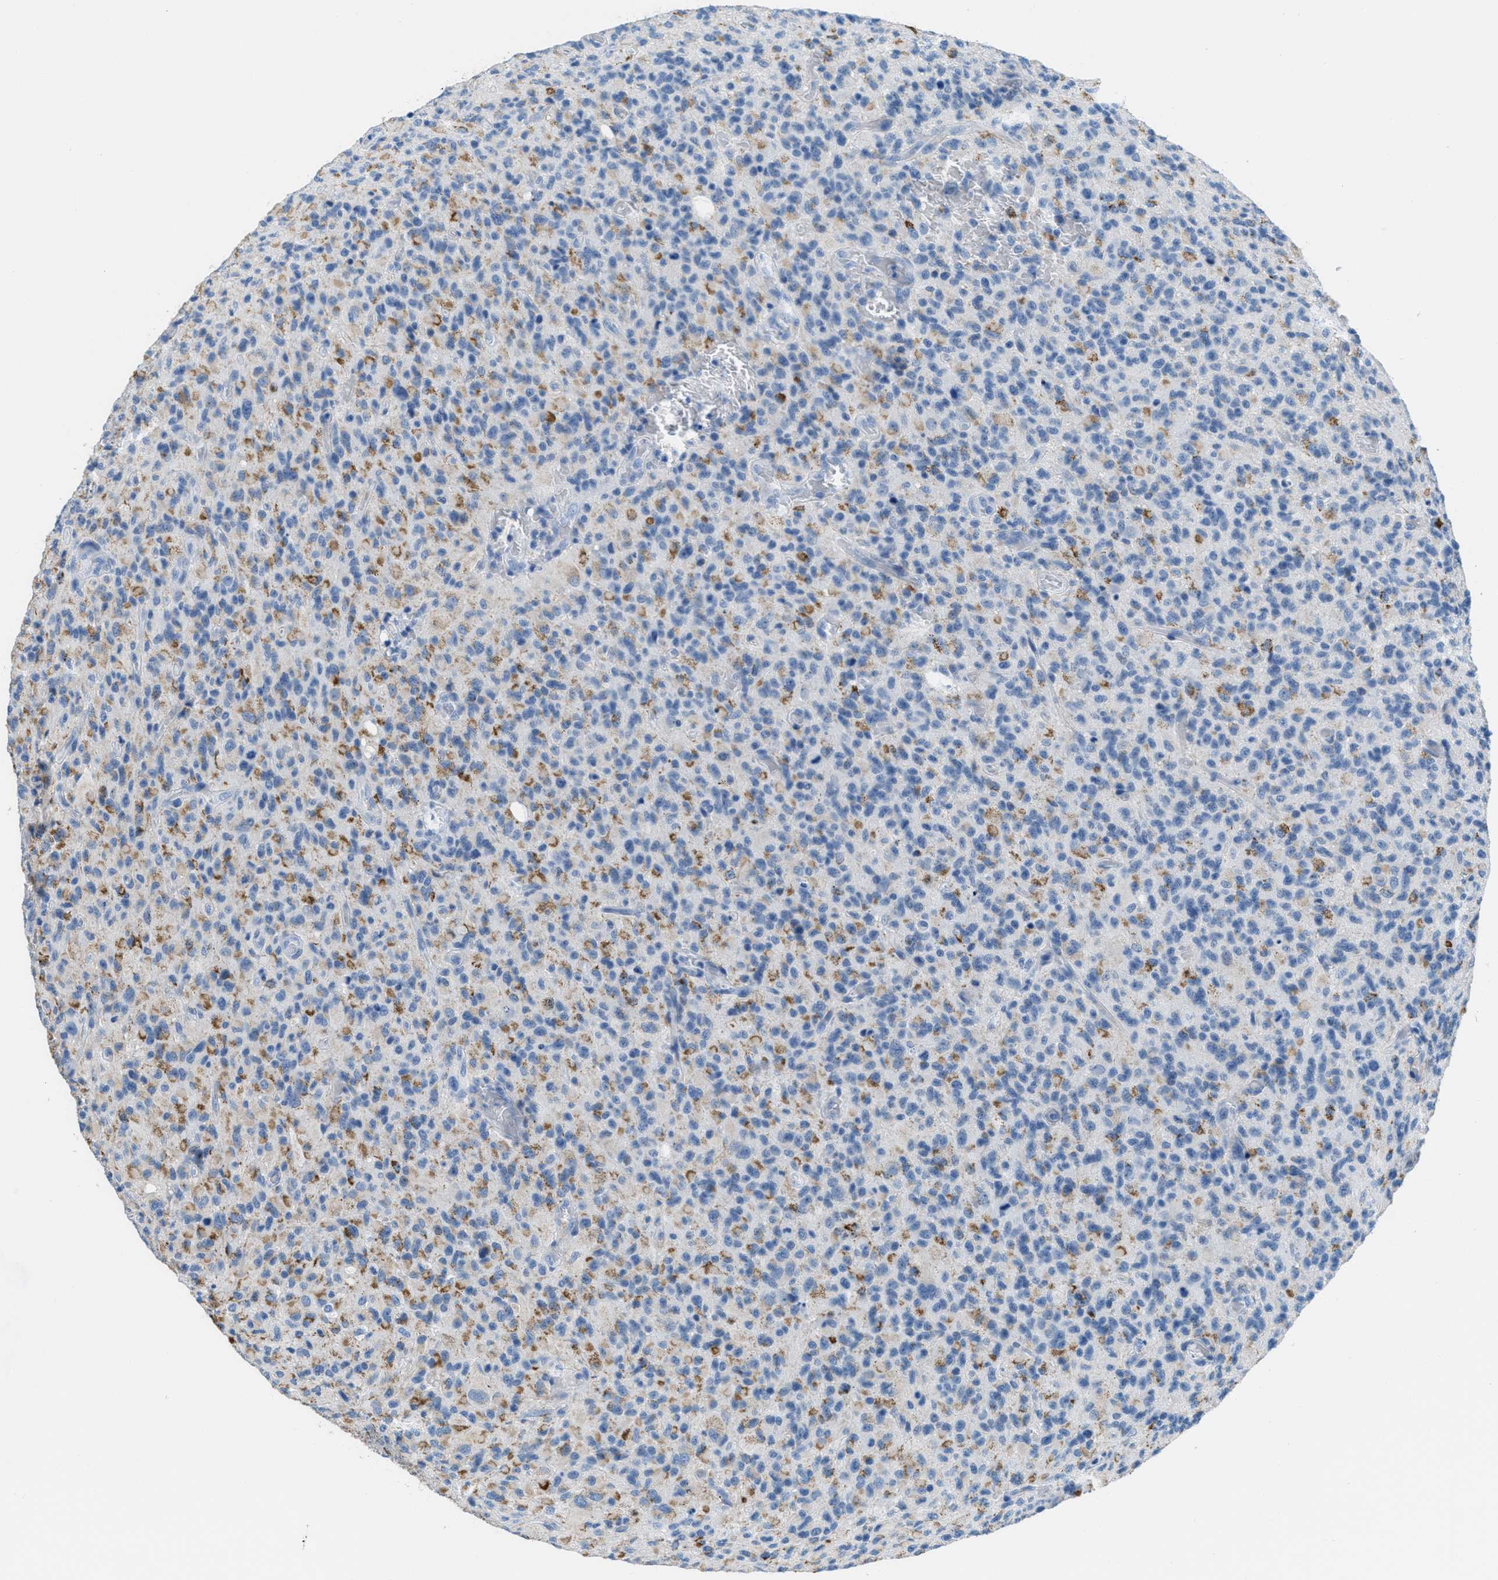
{"staining": {"intensity": "moderate", "quantity": "<25%", "location": "cytoplasmic/membranous"}, "tissue": "glioma", "cell_type": "Tumor cells", "image_type": "cancer", "snomed": [{"axis": "morphology", "description": "Glioma, malignant, High grade"}, {"axis": "topography", "description": "Brain"}], "caption": "Immunohistochemical staining of malignant glioma (high-grade) displays moderate cytoplasmic/membranous protein expression in about <25% of tumor cells. The staining was performed using DAB to visualize the protein expression in brown, while the nuclei were stained in blue with hematoxylin (Magnification: 20x).", "gene": "MGARP", "patient": {"sex": "male", "age": 71}}